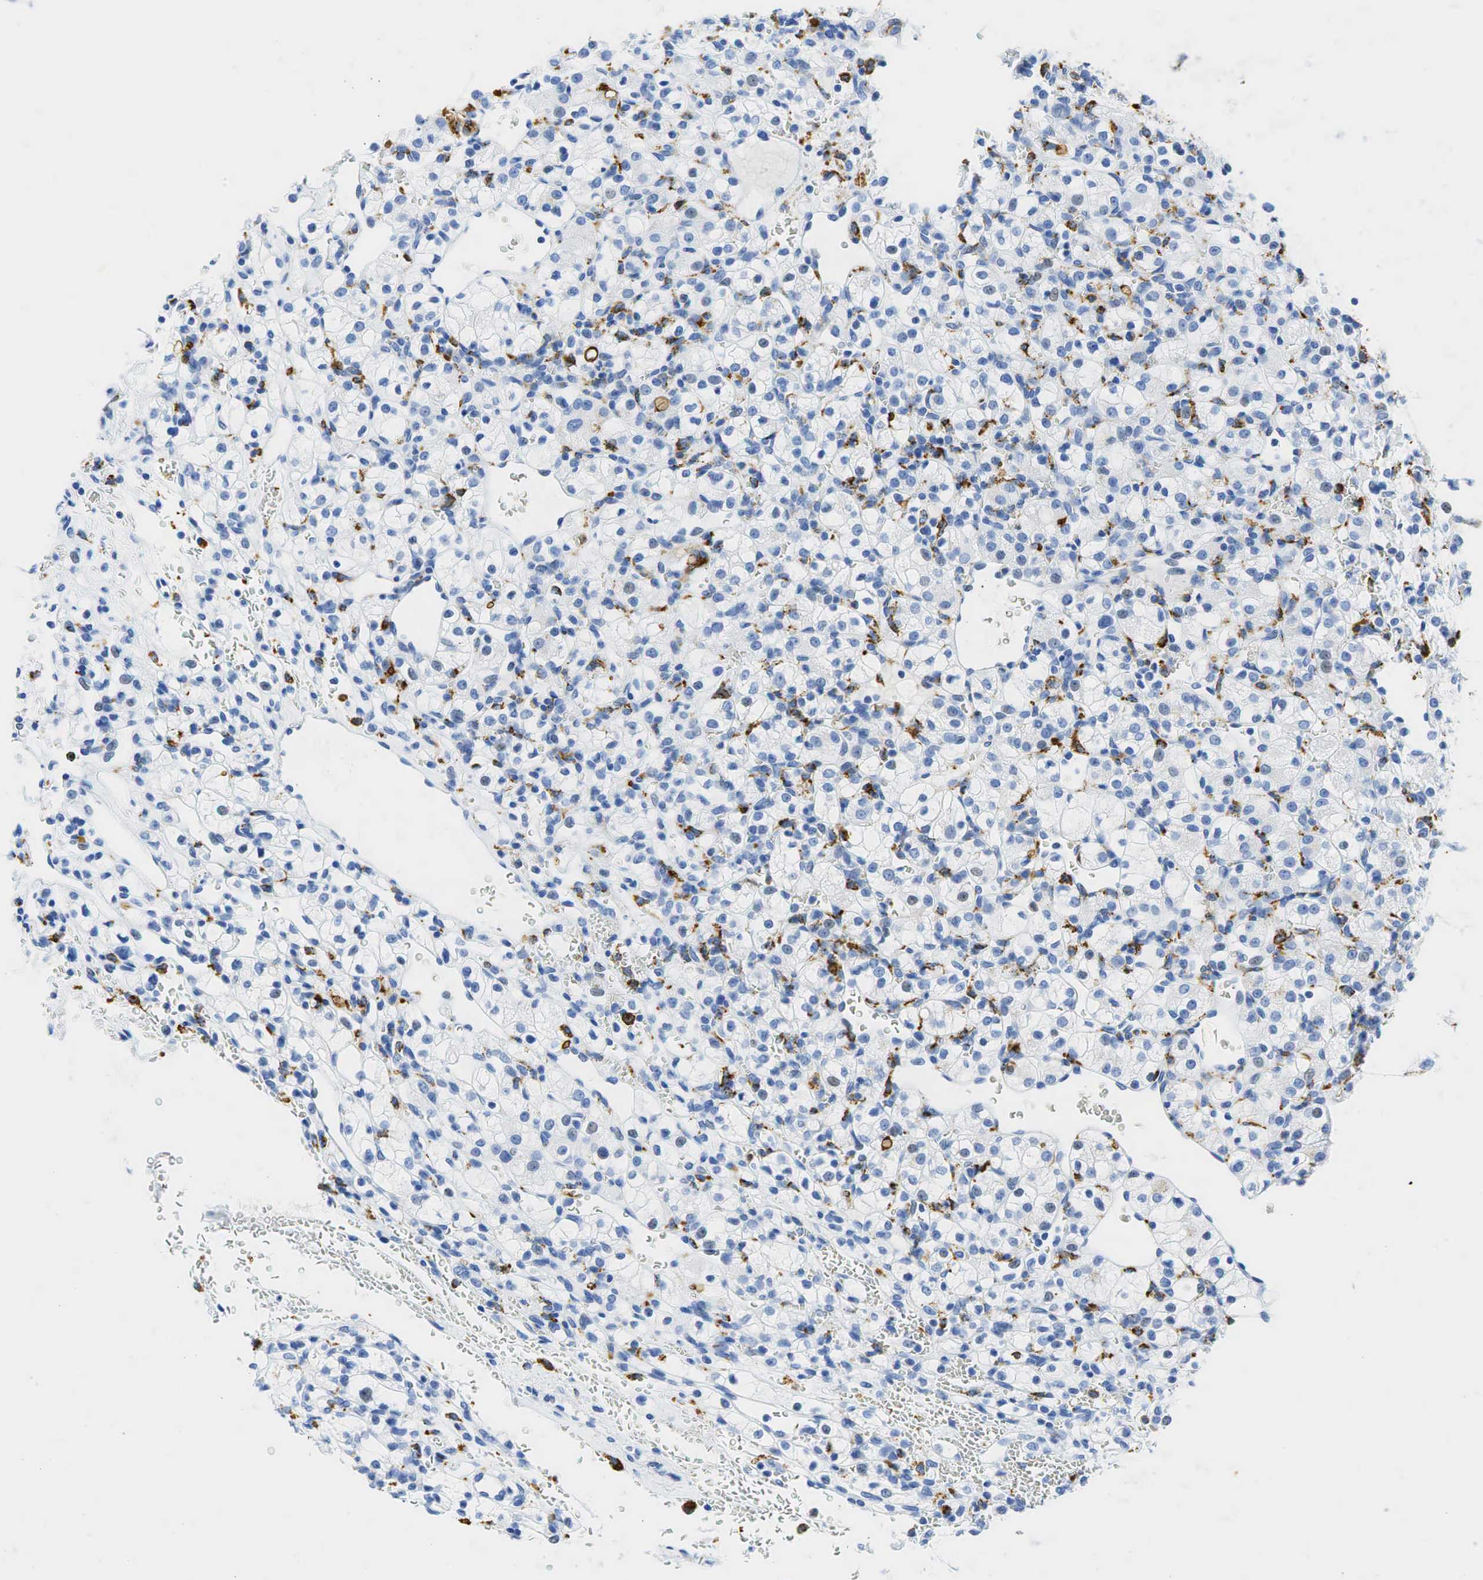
{"staining": {"intensity": "weak", "quantity": "<25%", "location": "nuclear"}, "tissue": "renal cancer", "cell_type": "Tumor cells", "image_type": "cancer", "snomed": [{"axis": "morphology", "description": "Adenocarcinoma, NOS"}, {"axis": "topography", "description": "Kidney"}], "caption": "There is no significant expression in tumor cells of adenocarcinoma (renal).", "gene": "CD68", "patient": {"sex": "female", "age": 62}}